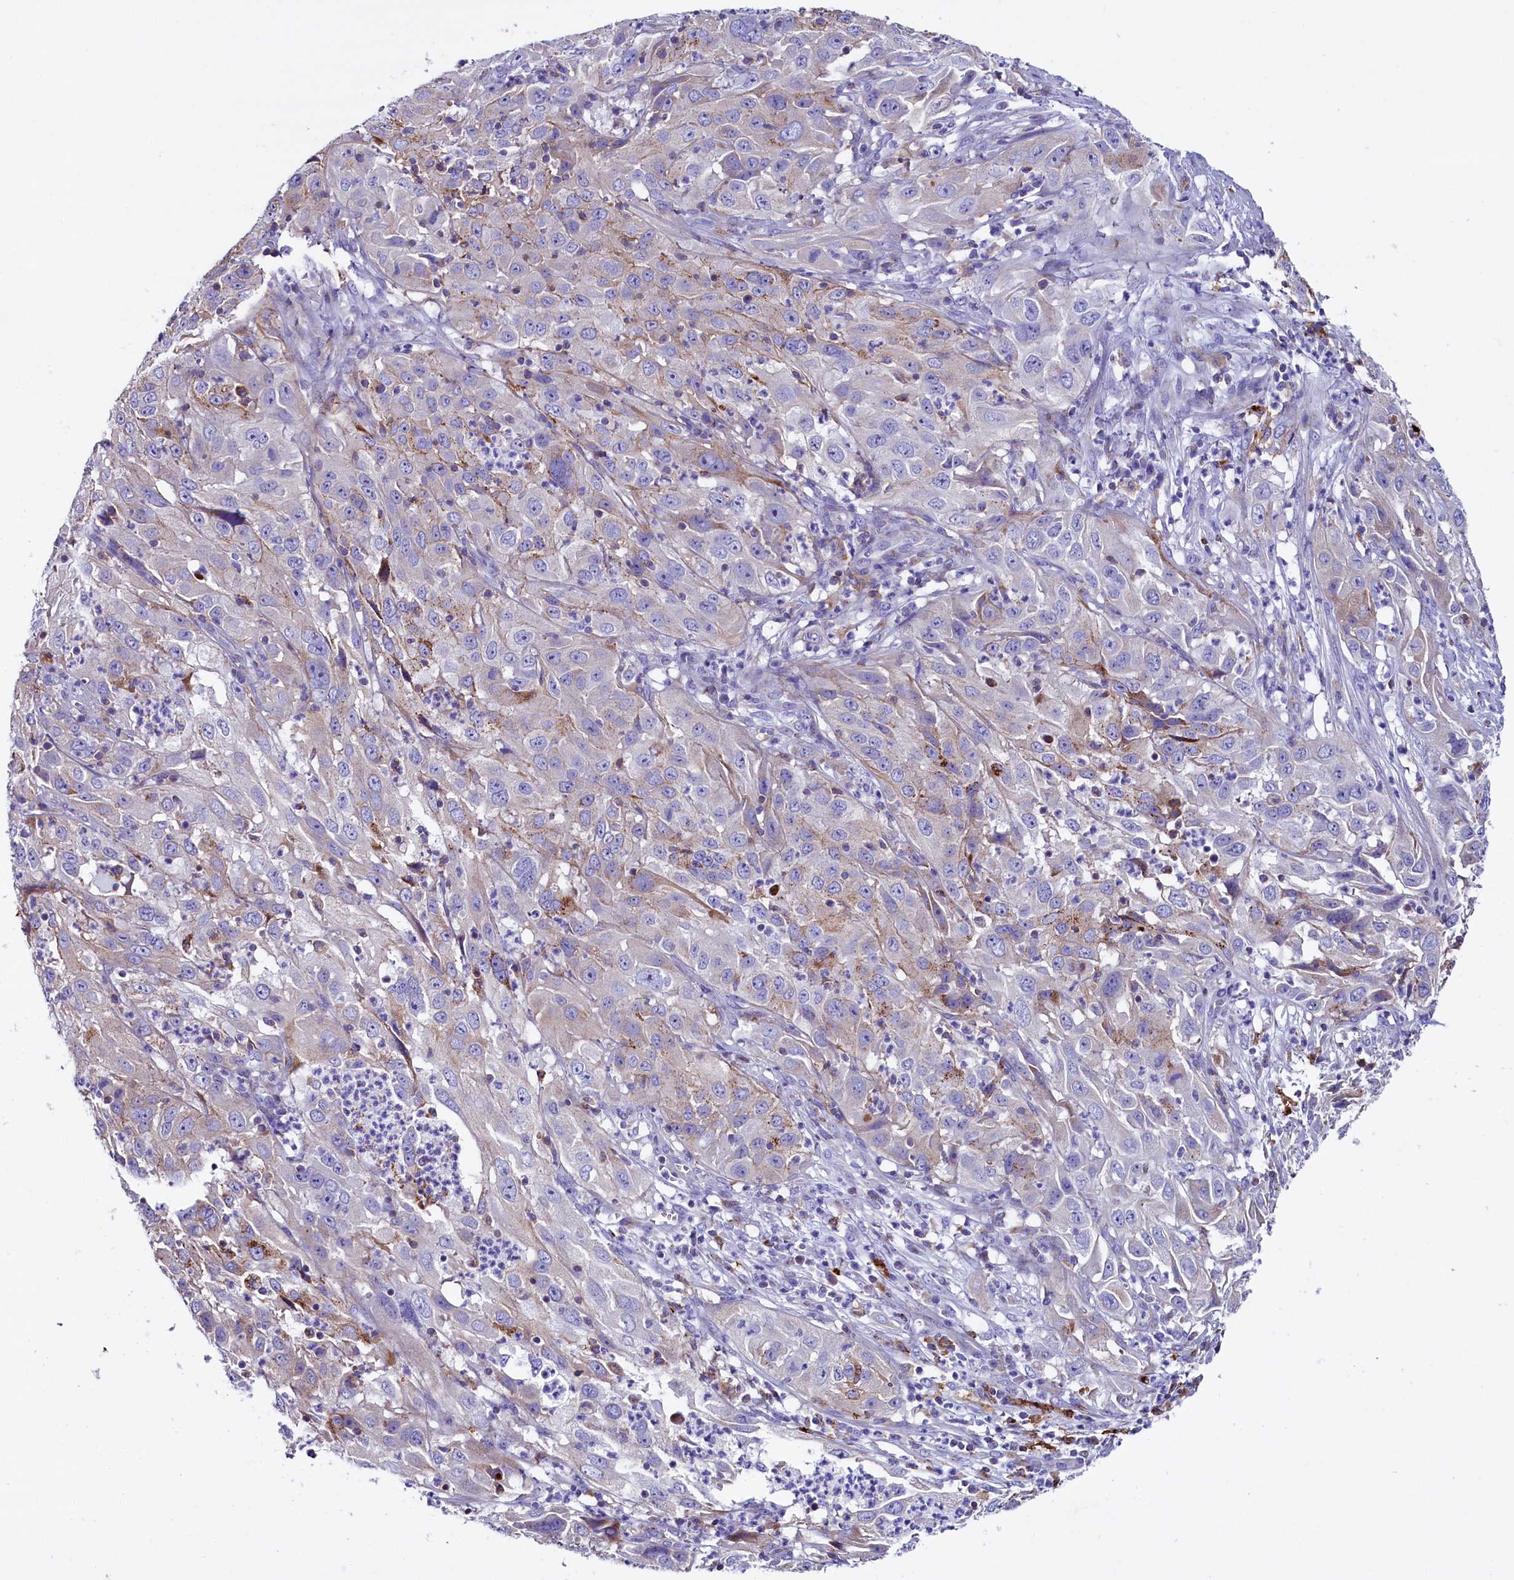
{"staining": {"intensity": "negative", "quantity": "none", "location": "none"}, "tissue": "cervical cancer", "cell_type": "Tumor cells", "image_type": "cancer", "snomed": [{"axis": "morphology", "description": "Squamous cell carcinoma, NOS"}, {"axis": "topography", "description": "Cervix"}], "caption": "Histopathology image shows no protein expression in tumor cells of cervical squamous cell carcinoma tissue. Nuclei are stained in blue.", "gene": "IL20RA", "patient": {"sex": "female", "age": 32}}